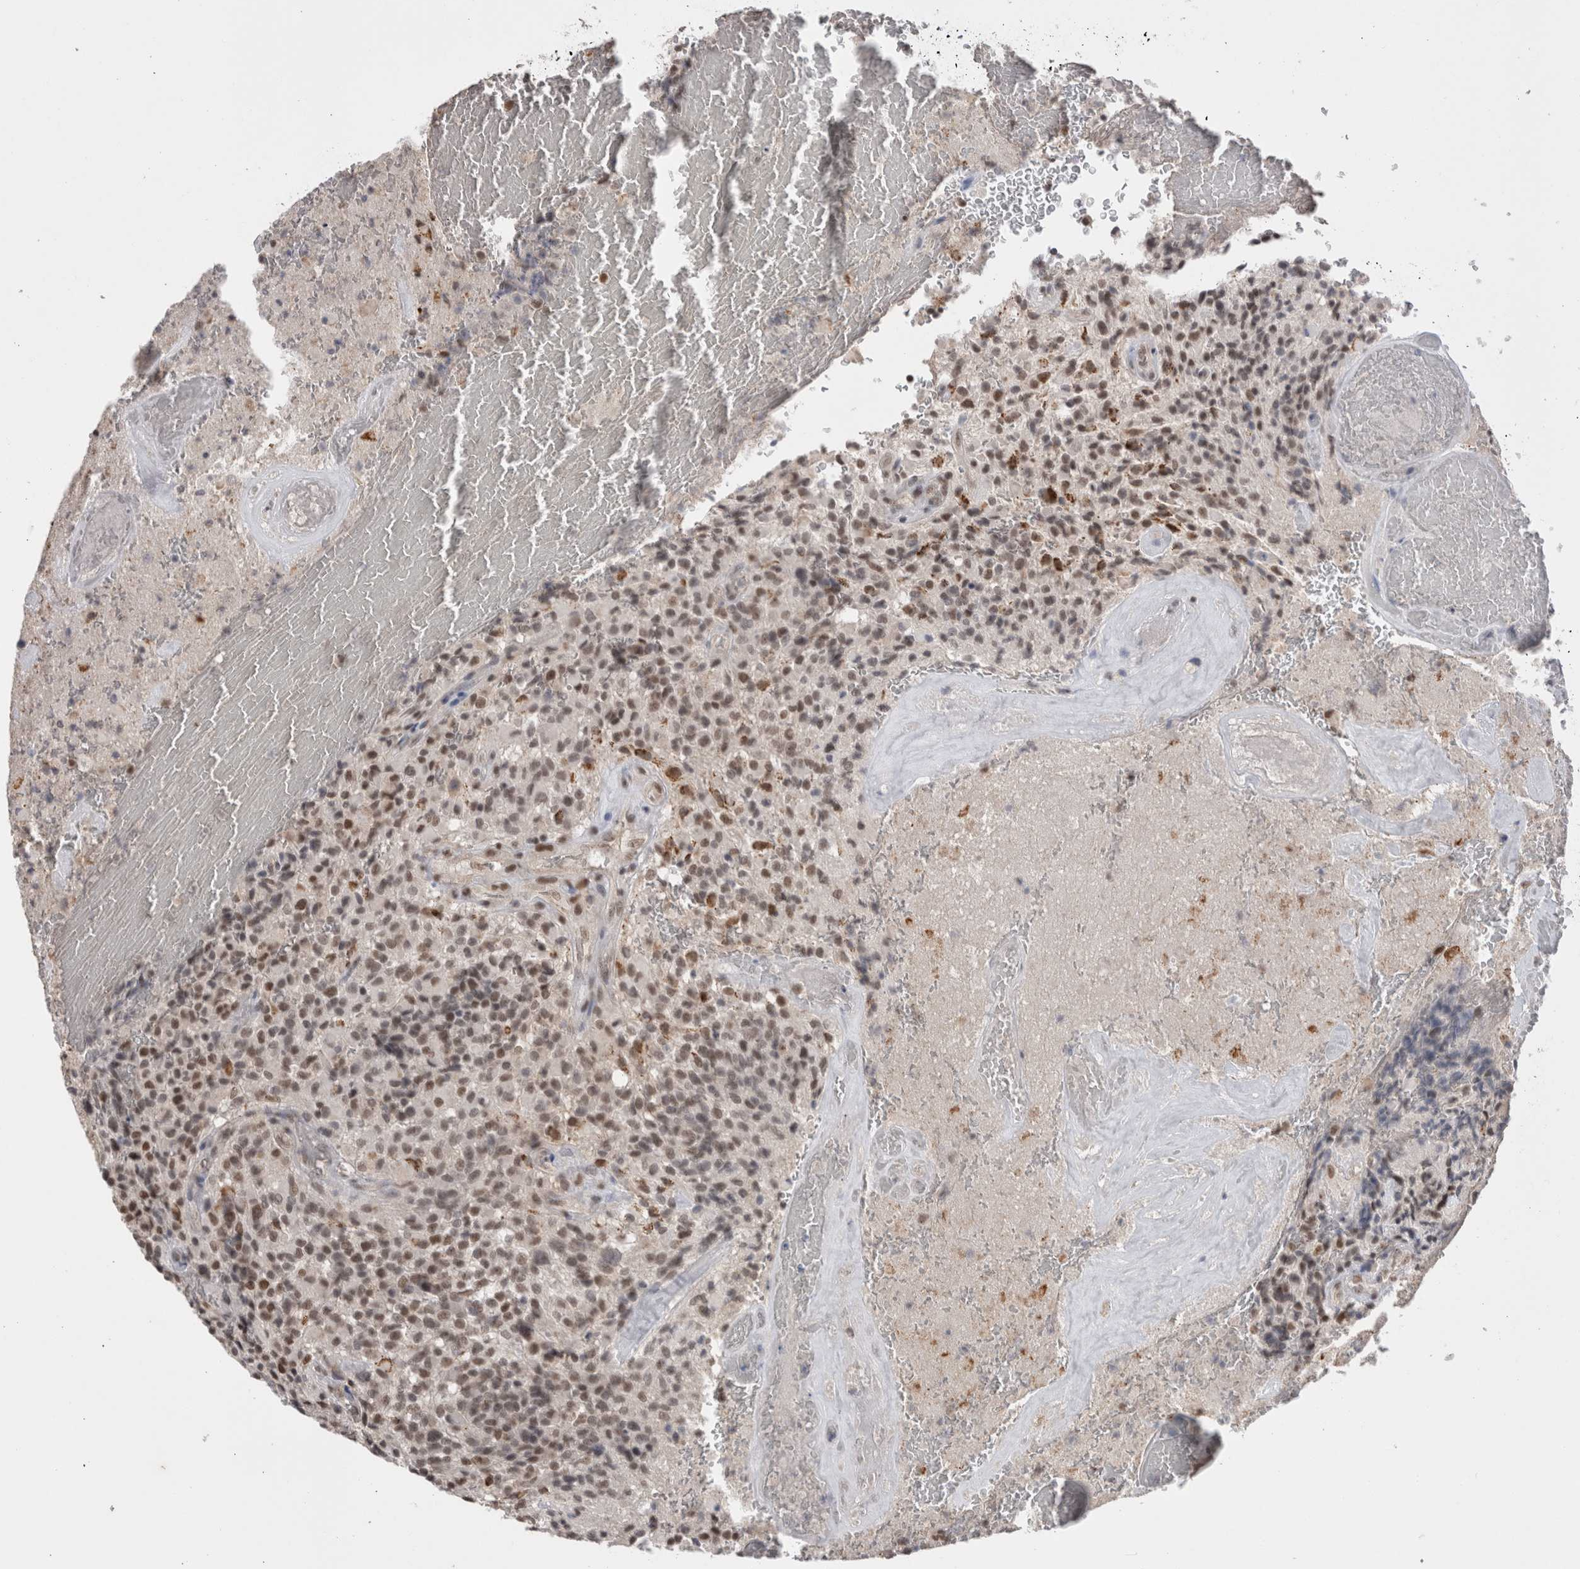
{"staining": {"intensity": "weak", "quantity": ">75%", "location": "nuclear"}, "tissue": "glioma", "cell_type": "Tumor cells", "image_type": "cancer", "snomed": [{"axis": "morphology", "description": "Glioma, malignant, High grade"}, {"axis": "topography", "description": "Brain"}], "caption": "The photomicrograph reveals immunohistochemical staining of glioma. There is weak nuclear positivity is identified in approximately >75% of tumor cells.", "gene": "DAXX", "patient": {"sex": "male", "age": 71}}